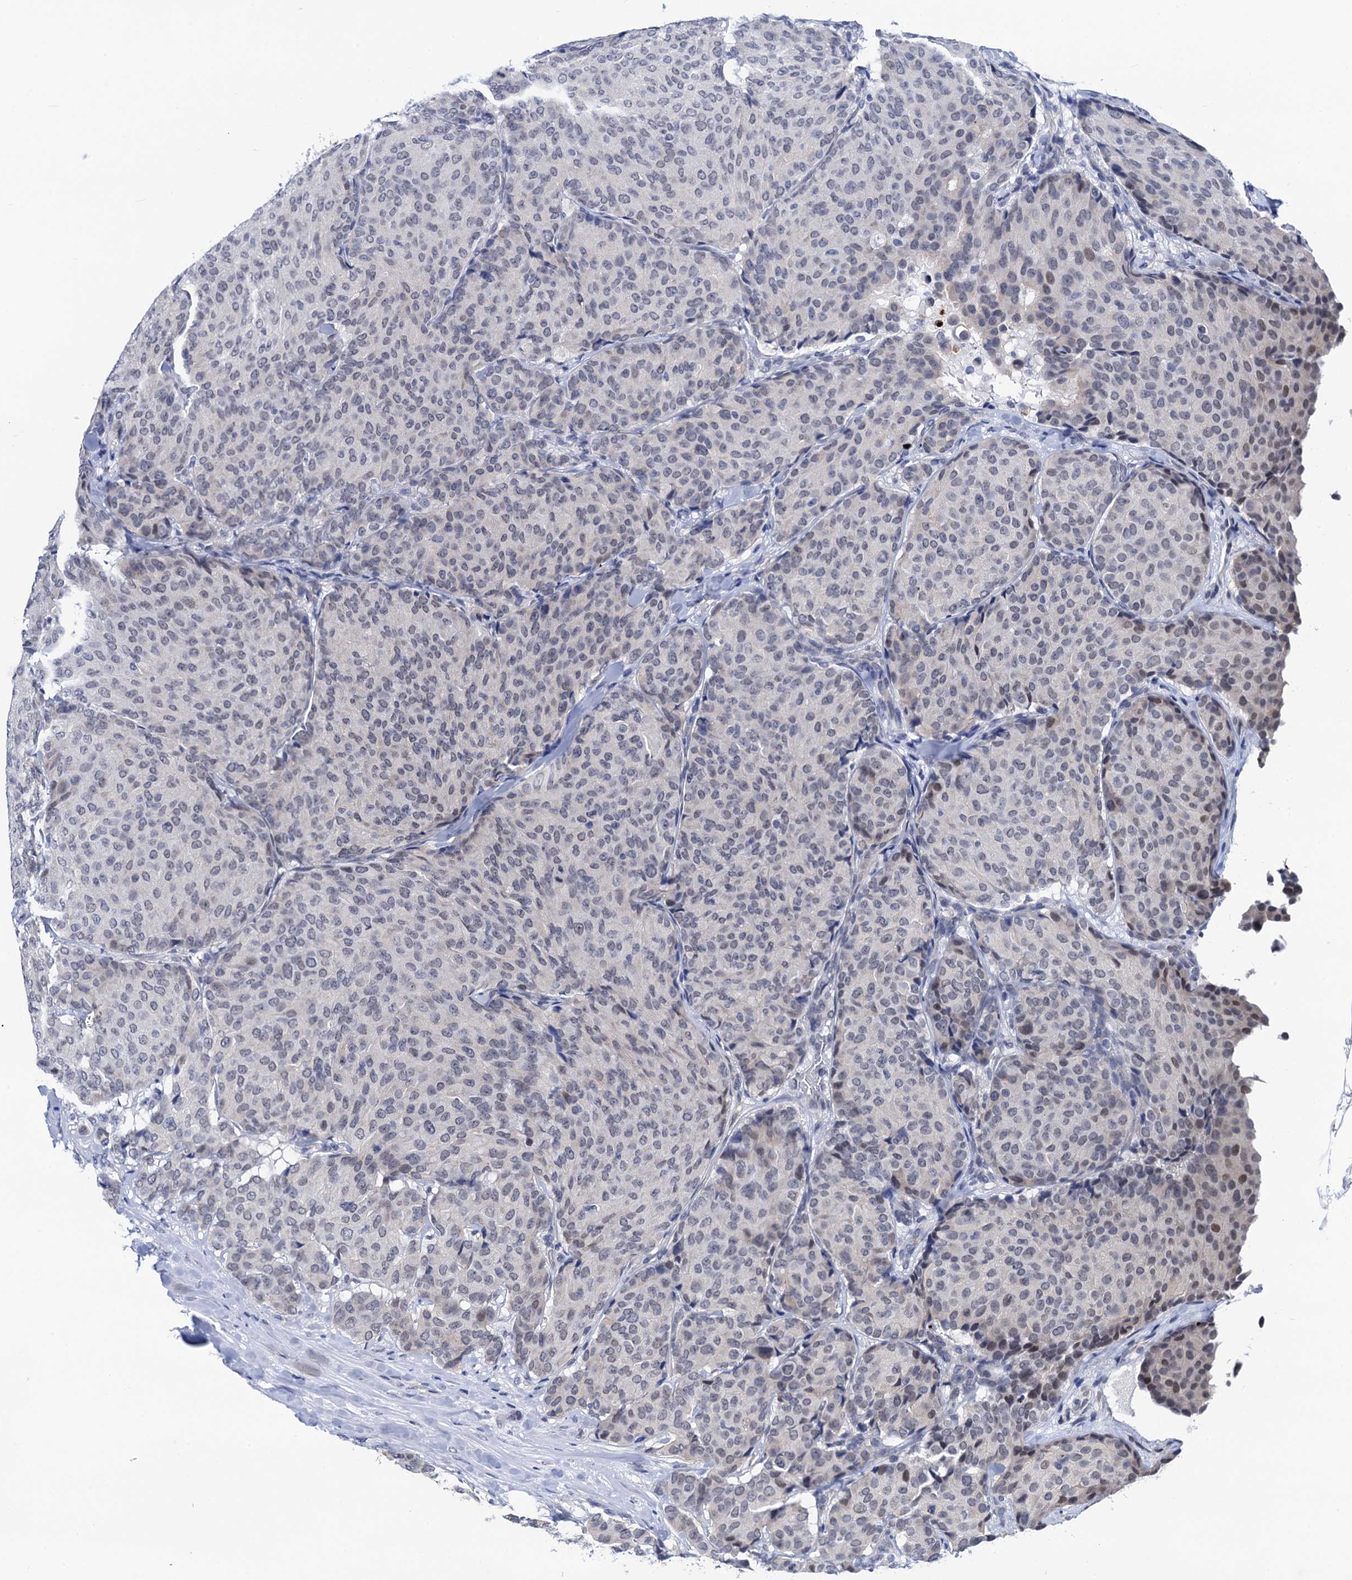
{"staining": {"intensity": "weak", "quantity": "<25%", "location": "nuclear"}, "tissue": "breast cancer", "cell_type": "Tumor cells", "image_type": "cancer", "snomed": [{"axis": "morphology", "description": "Duct carcinoma"}, {"axis": "topography", "description": "Breast"}], "caption": "The IHC histopathology image has no significant positivity in tumor cells of breast cancer tissue. The staining is performed using DAB brown chromogen with nuclei counter-stained in using hematoxylin.", "gene": "C16orf87", "patient": {"sex": "female", "age": 75}}